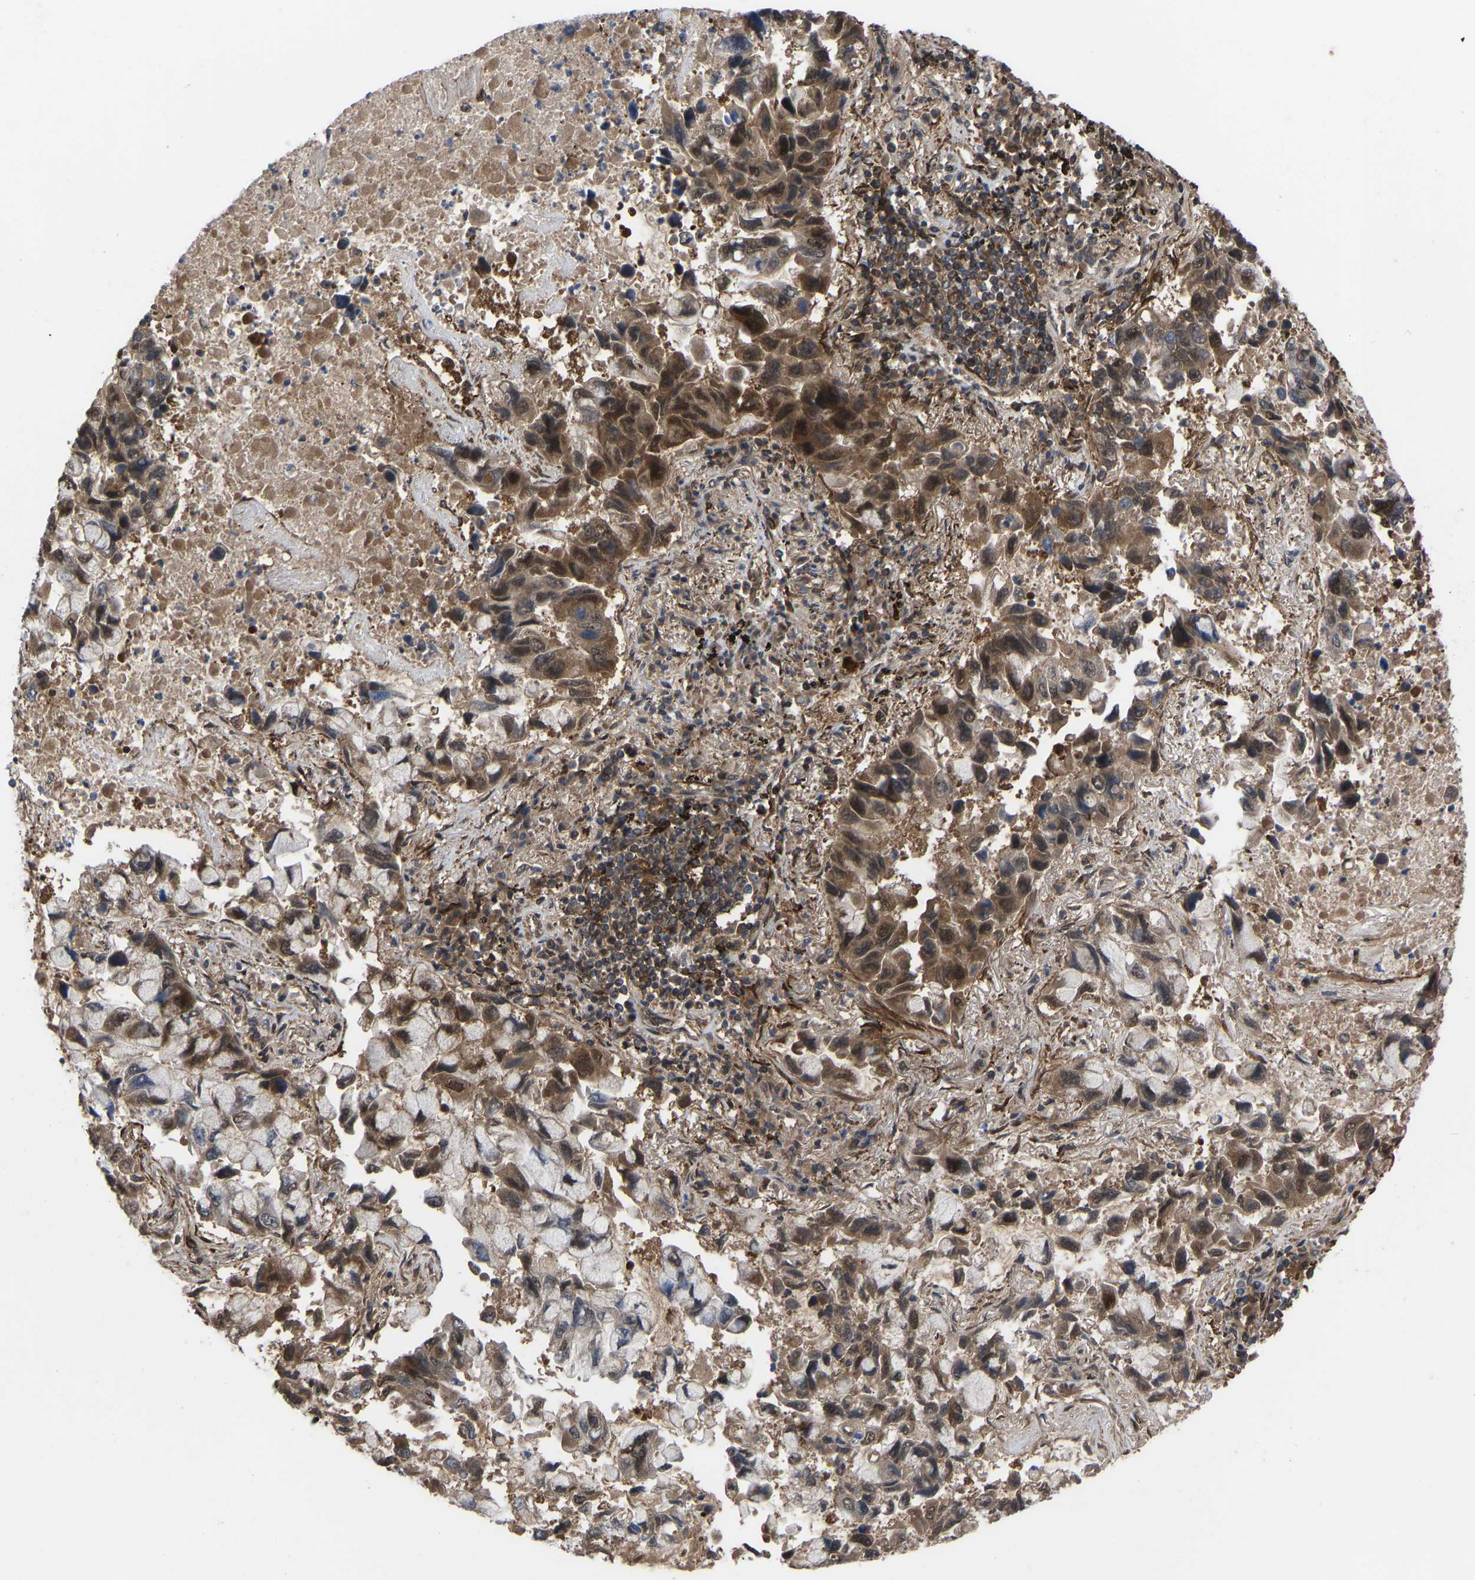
{"staining": {"intensity": "moderate", "quantity": ">75%", "location": "cytoplasmic/membranous,nuclear"}, "tissue": "lung cancer", "cell_type": "Tumor cells", "image_type": "cancer", "snomed": [{"axis": "morphology", "description": "Adenocarcinoma, NOS"}, {"axis": "topography", "description": "Lung"}], "caption": "A brown stain highlights moderate cytoplasmic/membranous and nuclear expression of a protein in adenocarcinoma (lung) tumor cells.", "gene": "CYP7B1", "patient": {"sex": "male", "age": 64}}